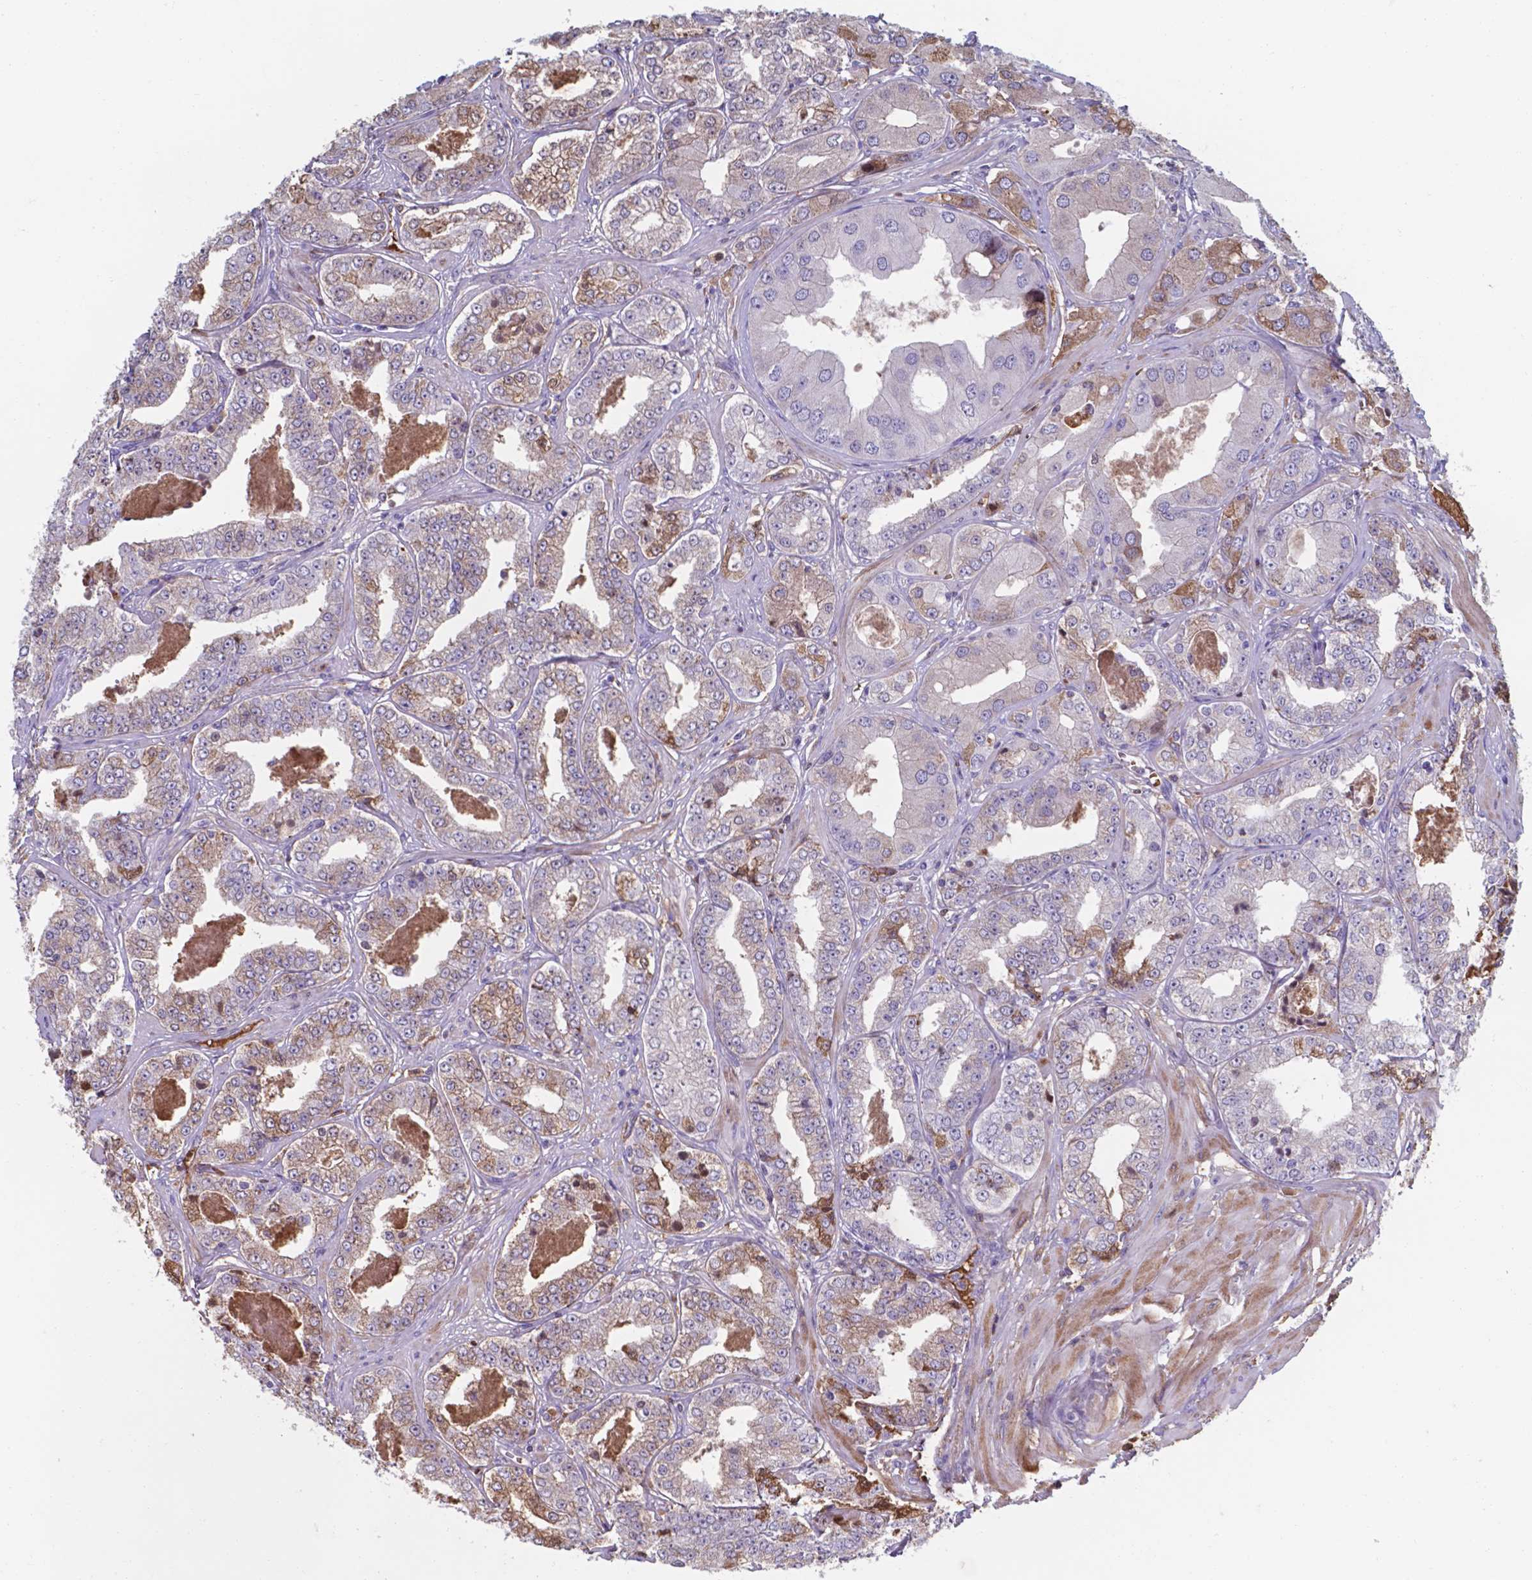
{"staining": {"intensity": "negative", "quantity": "none", "location": "none"}, "tissue": "prostate cancer", "cell_type": "Tumor cells", "image_type": "cancer", "snomed": [{"axis": "morphology", "description": "Adenocarcinoma, Low grade"}, {"axis": "topography", "description": "Prostate"}], "caption": "Micrograph shows no significant protein staining in tumor cells of prostate cancer.", "gene": "SERPINA1", "patient": {"sex": "male", "age": 60}}